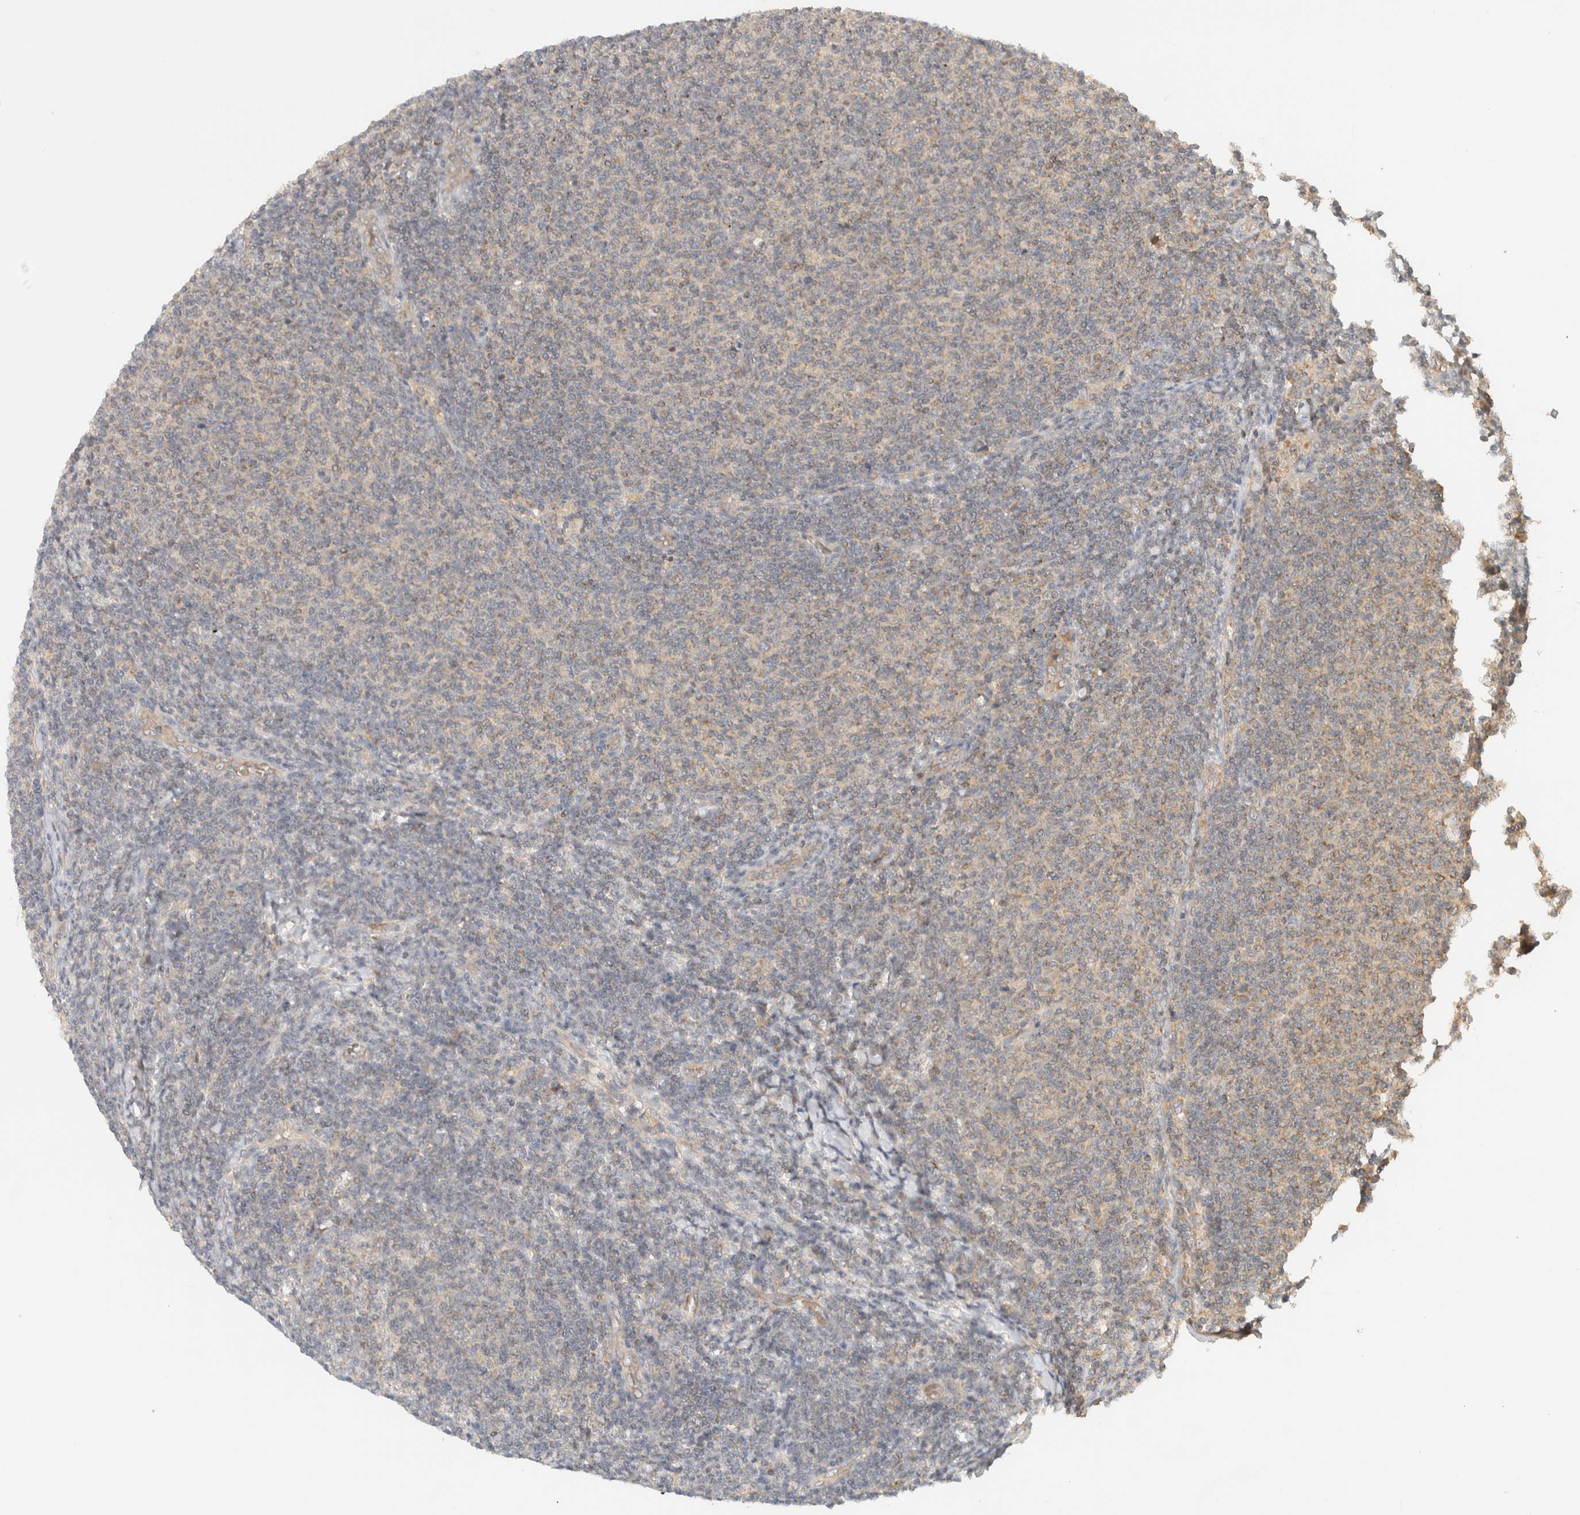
{"staining": {"intensity": "weak", "quantity": "<25%", "location": "cytoplasmic/membranous"}, "tissue": "lymphoma", "cell_type": "Tumor cells", "image_type": "cancer", "snomed": [{"axis": "morphology", "description": "Malignant lymphoma, non-Hodgkin's type, Low grade"}, {"axis": "topography", "description": "Lymph node"}], "caption": "Immunohistochemistry photomicrograph of neoplastic tissue: human lymphoma stained with DAB shows no significant protein staining in tumor cells. The staining was performed using DAB (3,3'-diaminobenzidine) to visualize the protein expression in brown, while the nuclei were stained in blue with hematoxylin (Magnification: 20x).", "gene": "TTI2", "patient": {"sex": "male", "age": 66}}